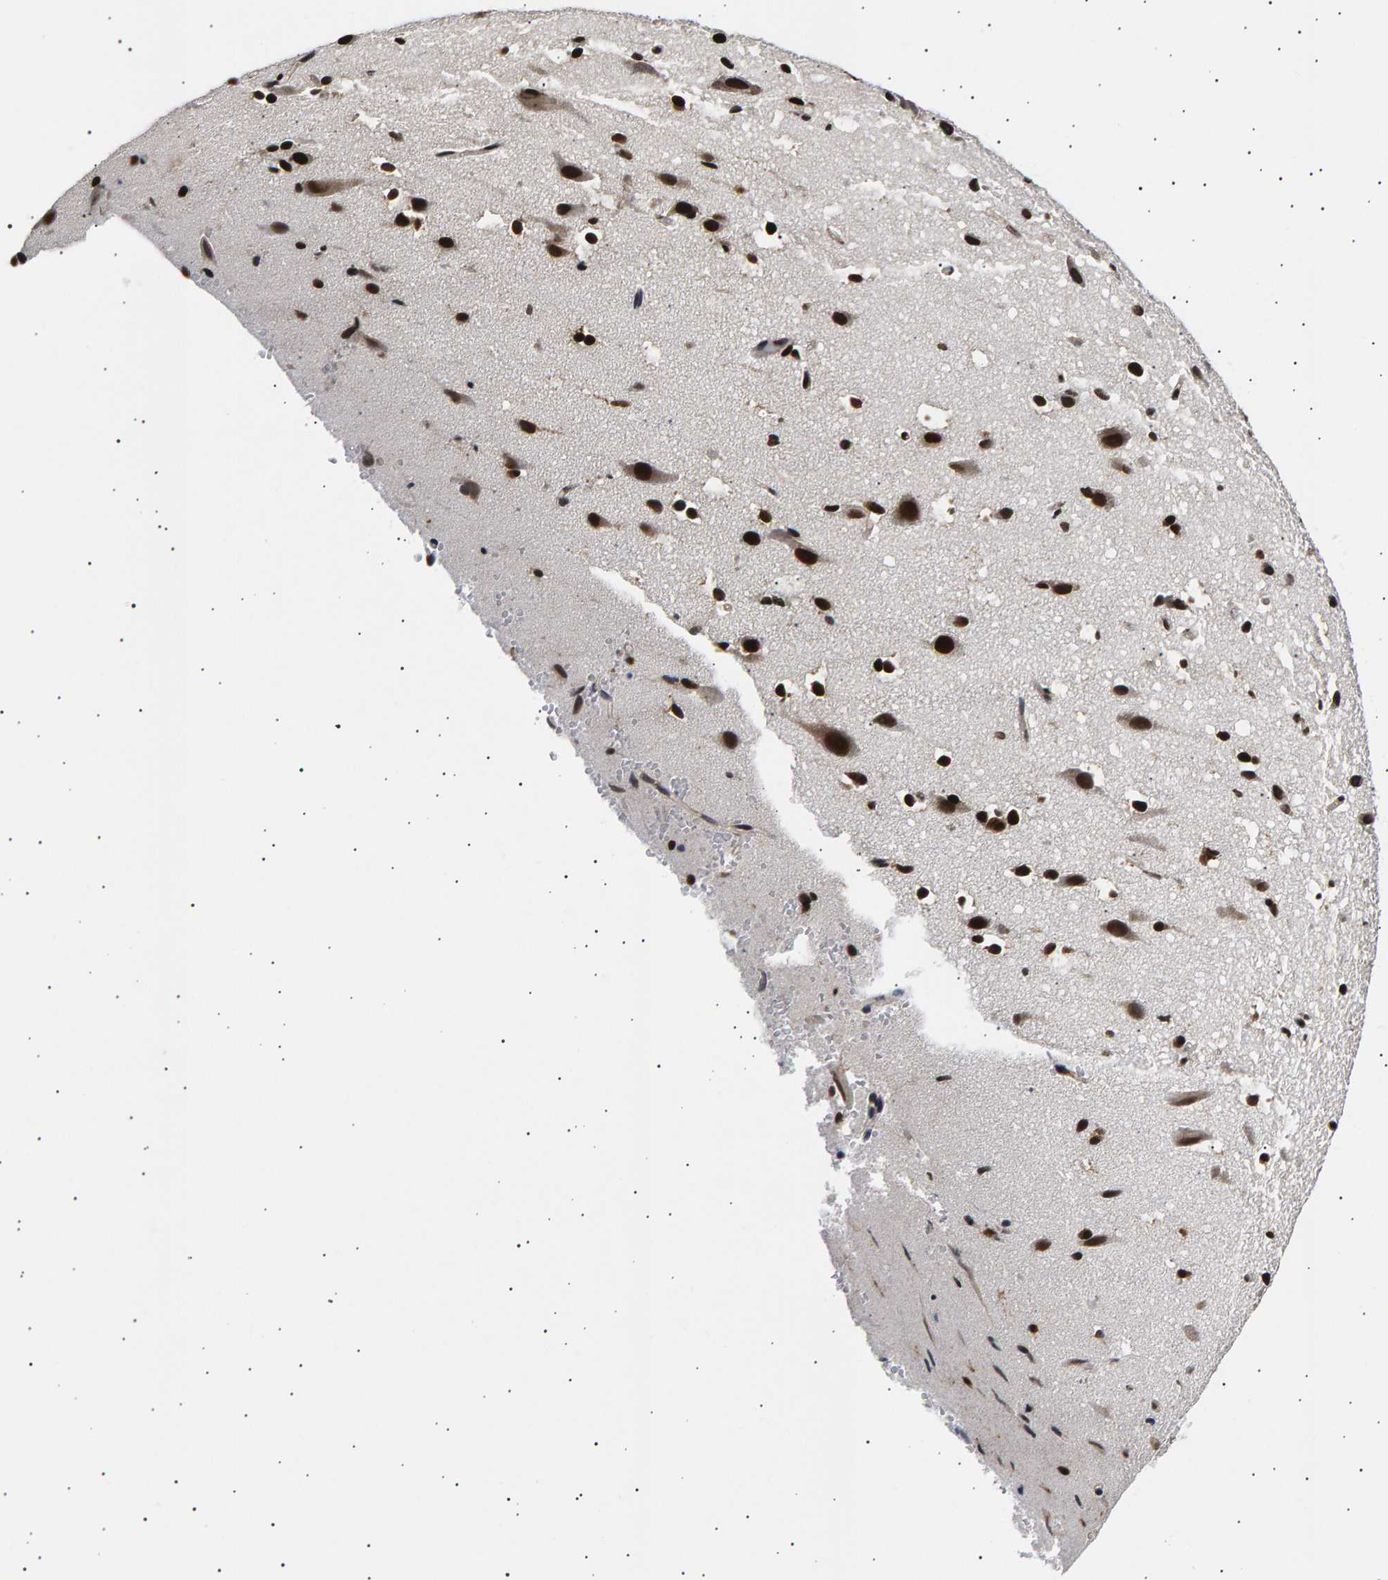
{"staining": {"intensity": "strong", "quantity": ">75%", "location": "nuclear"}, "tissue": "cerebral cortex", "cell_type": "Endothelial cells", "image_type": "normal", "snomed": [{"axis": "morphology", "description": "Normal tissue, NOS"}, {"axis": "morphology", "description": "Developmental malformation"}, {"axis": "topography", "description": "Cerebral cortex"}], "caption": "A high-resolution image shows immunohistochemistry (IHC) staining of benign cerebral cortex, which exhibits strong nuclear positivity in about >75% of endothelial cells. (Stains: DAB (3,3'-diaminobenzidine) in brown, nuclei in blue, Microscopy: brightfield microscopy at high magnification).", "gene": "ANKRD40", "patient": {"sex": "female", "age": 30}}